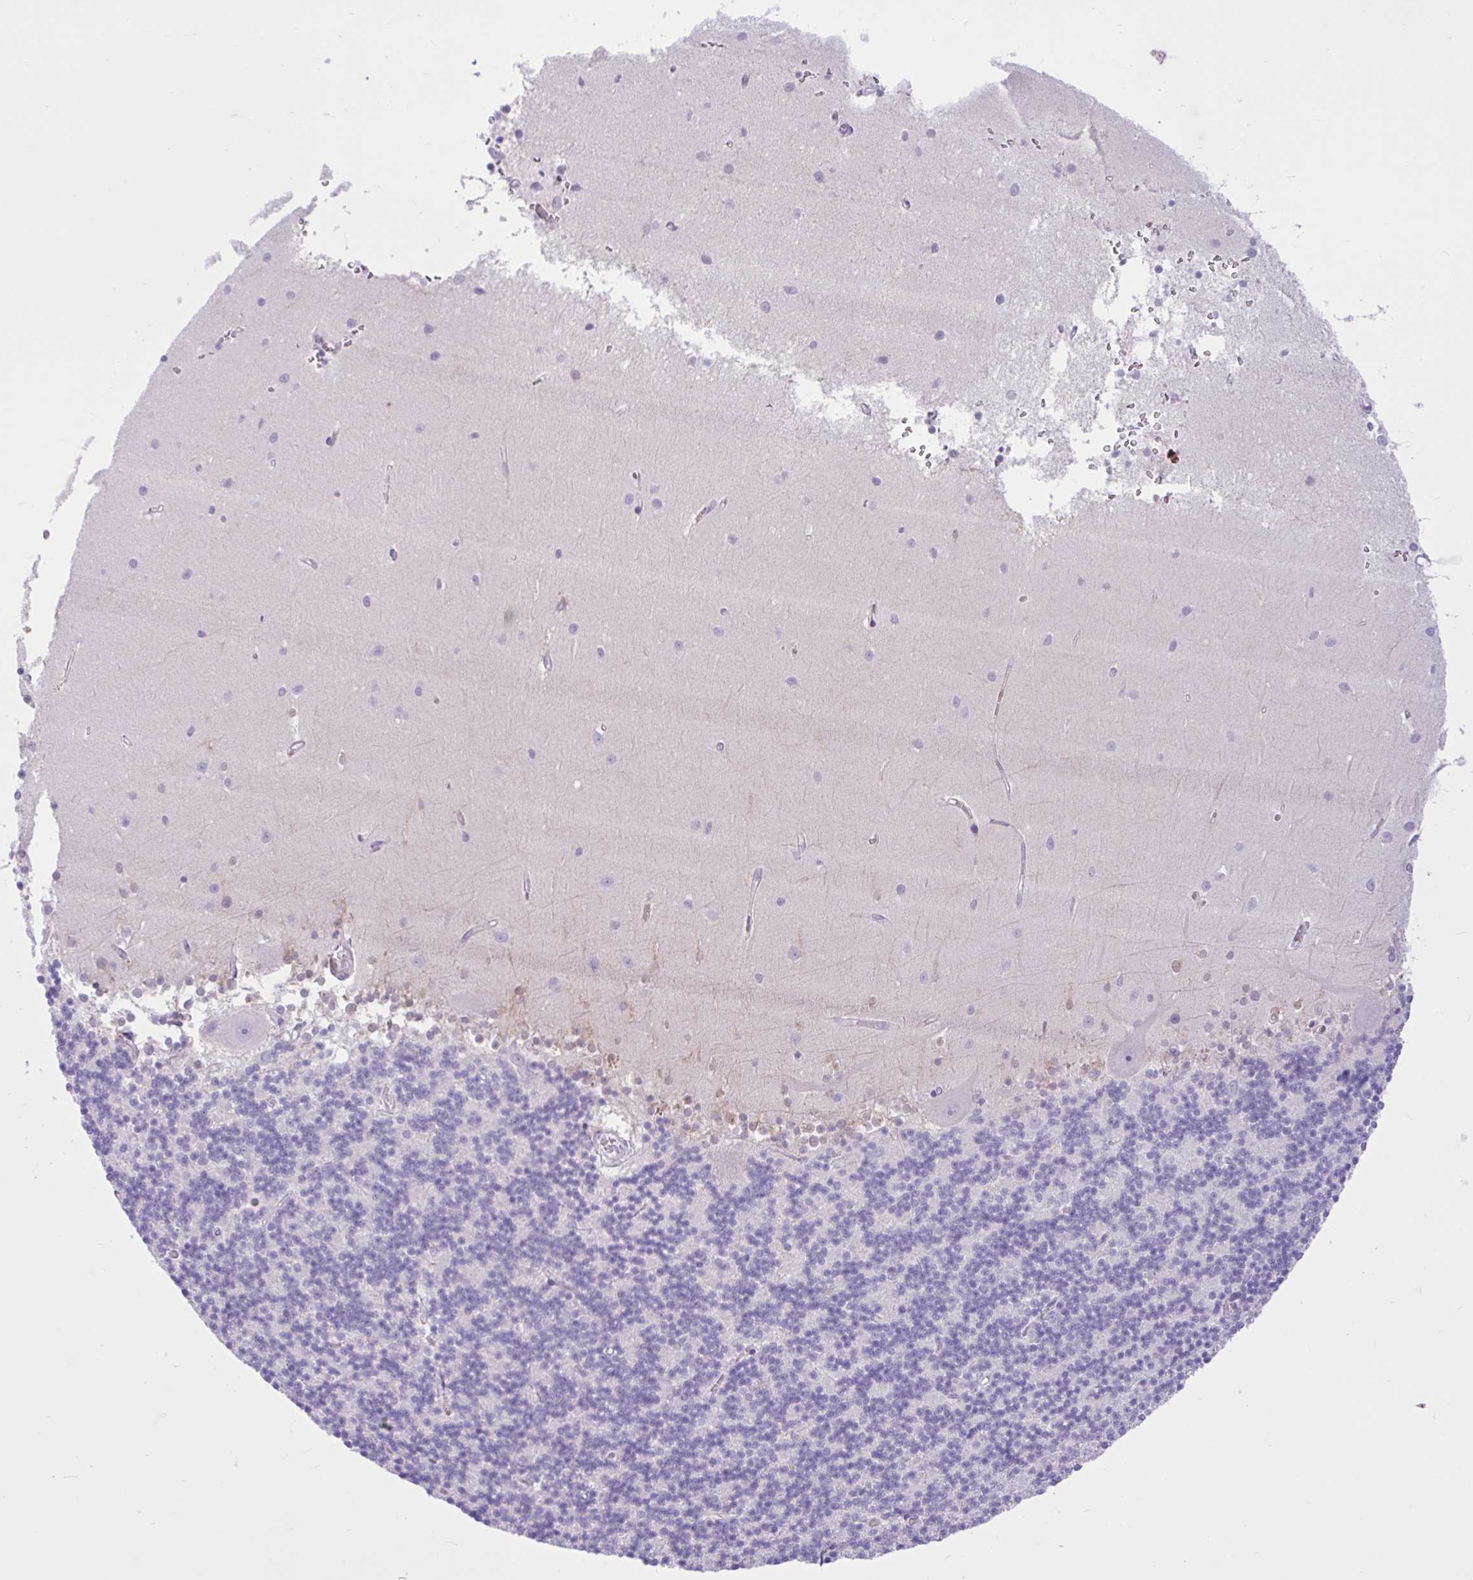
{"staining": {"intensity": "negative", "quantity": "none", "location": "none"}, "tissue": "cerebellum", "cell_type": "Cells in granular layer", "image_type": "normal", "snomed": [{"axis": "morphology", "description": "Normal tissue, NOS"}, {"axis": "topography", "description": "Cerebellum"}], "caption": "Protein analysis of benign cerebellum exhibits no significant positivity in cells in granular layer. Brightfield microscopy of IHC stained with DAB (brown) and hematoxylin (blue), captured at high magnification.", "gene": "ZNF101", "patient": {"sex": "male", "age": 54}}